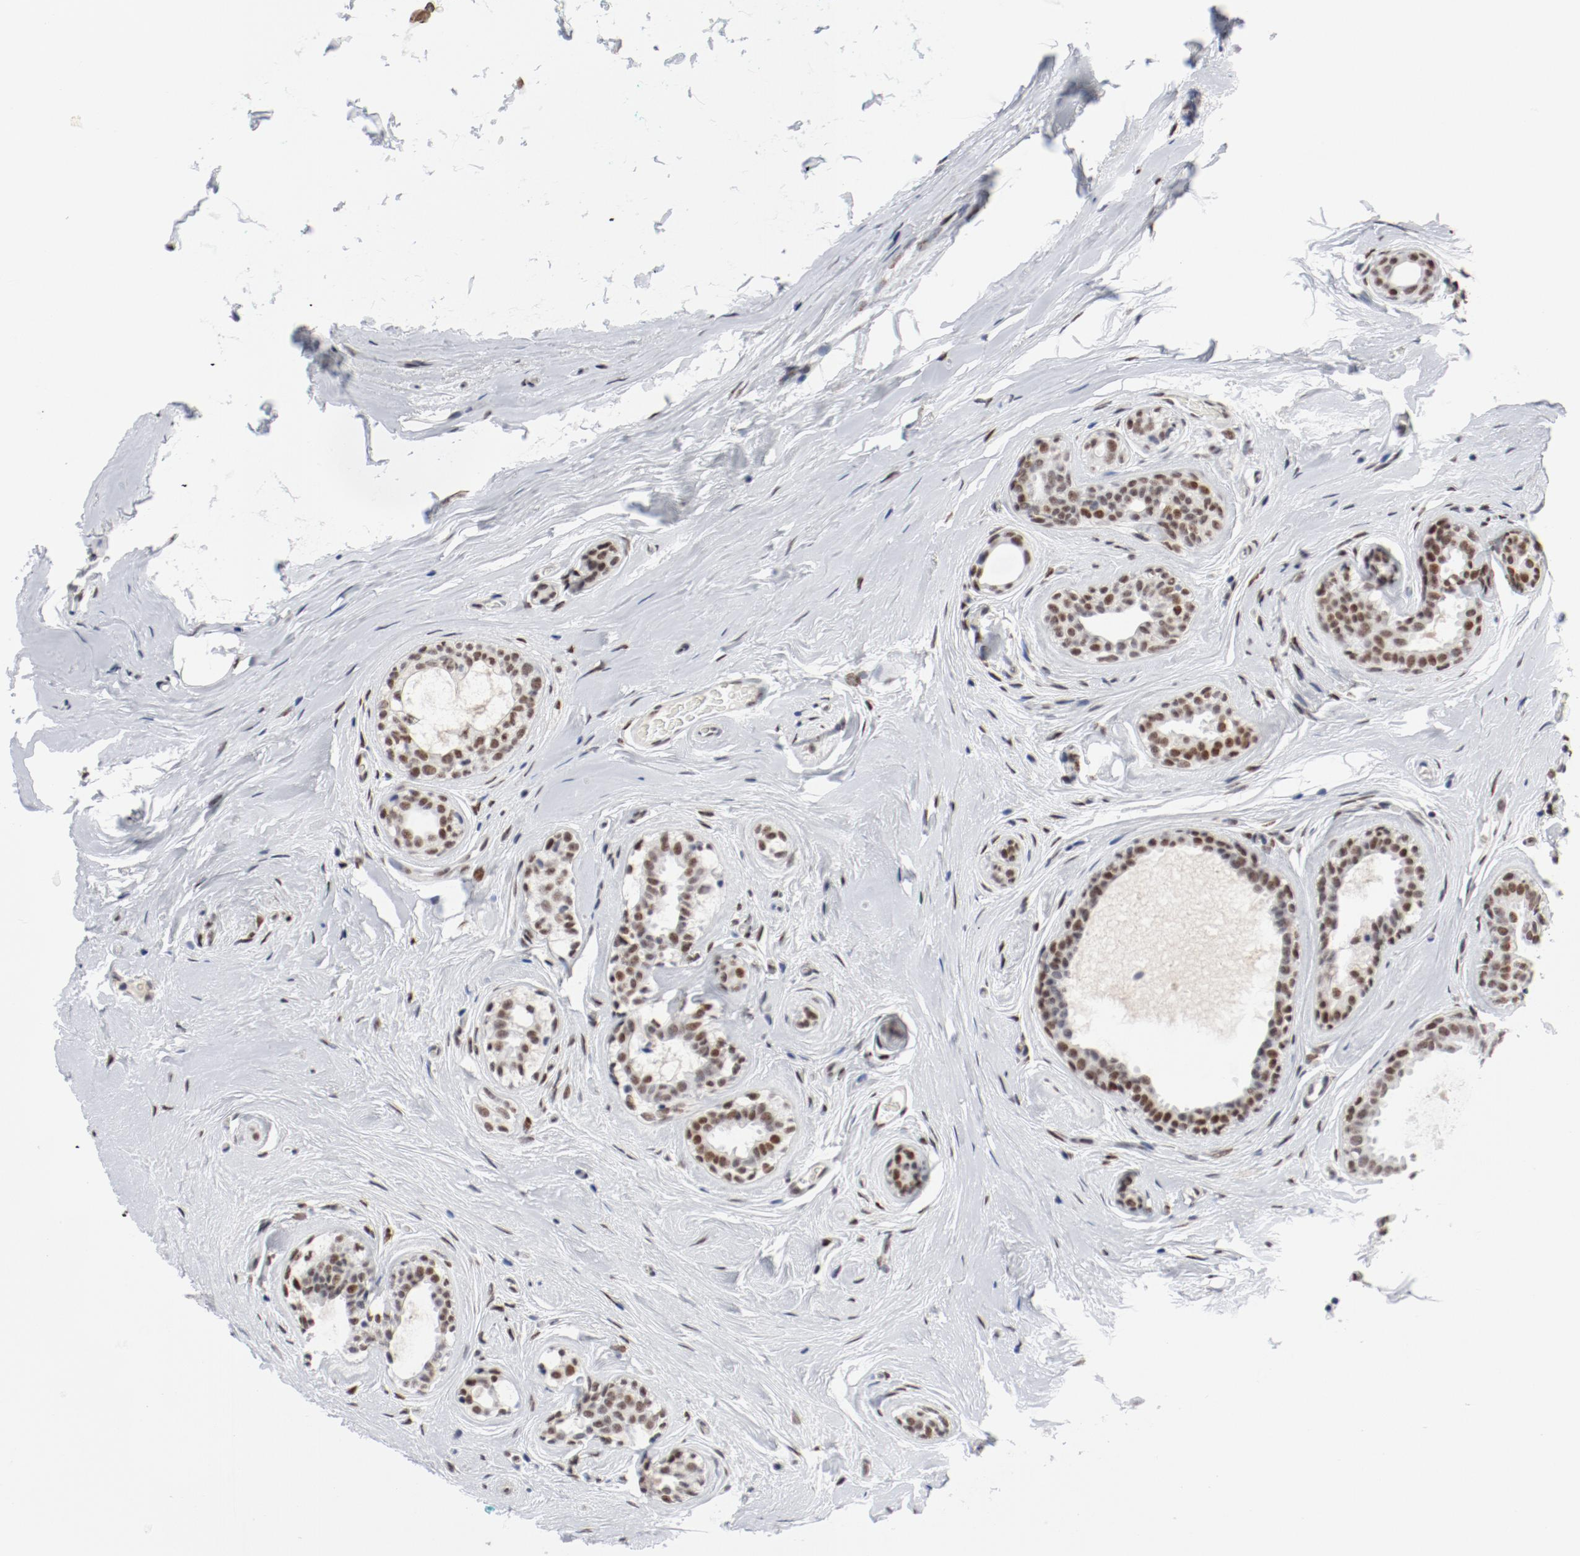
{"staining": {"intensity": "moderate", "quantity": ">75%", "location": "nuclear"}, "tissue": "breast cancer", "cell_type": "Tumor cells", "image_type": "cancer", "snomed": [{"axis": "morphology", "description": "Lobular carcinoma"}, {"axis": "topography", "description": "Breast"}], "caption": "This is an image of immunohistochemistry (IHC) staining of breast cancer (lobular carcinoma), which shows moderate positivity in the nuclear of tumor cells.", "gene": "ARNT", "patient": {"sex": "female", "age": 60}}